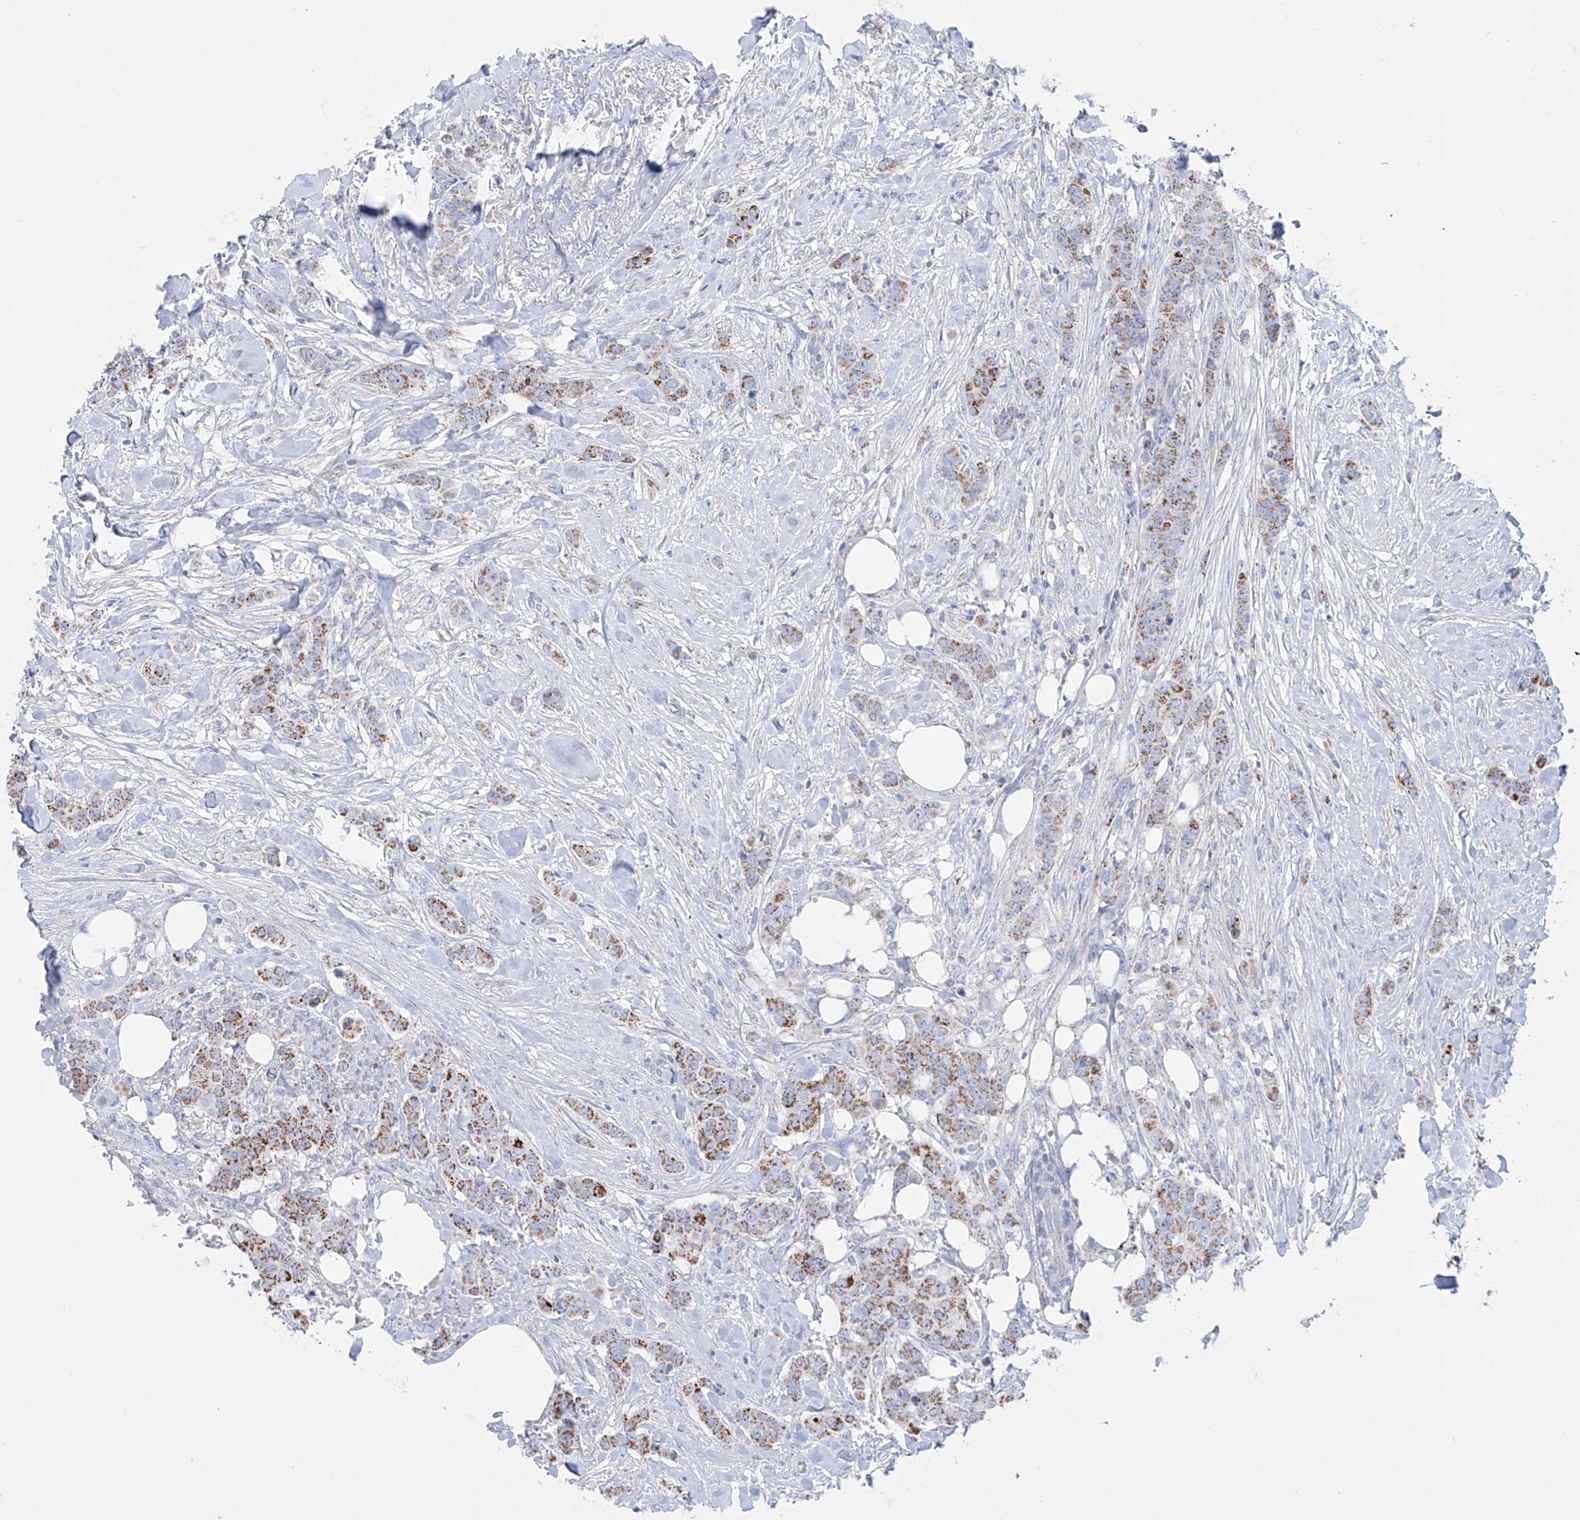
{"staining": {"intensity": "moderate", "quantity": ">75%", "location": "cytoplasmic/membranous"}, "tissue": "breast cancer", "cell_type": "Tumor cells", "image_type": "cancer", "snomed": [{"axis": "morphology", "description": "Duct carcinoma"}, {"axis": "topography", "description": "Breast"}], "caption": "Immunohistochemical staining of human breast infiltrating ductal carcinoma reveals moderate cytoplasmic/membranous protein staining in approximately >75% of tumor cells. The staining was performed using DAB (3,3'-diaminobenzidine), with brown indicating positive protein expression. Nuclei are stained blue with hematoxylin.", "gene": "ALDH6A1", "patient": {"sex": "female", "age": 40}}